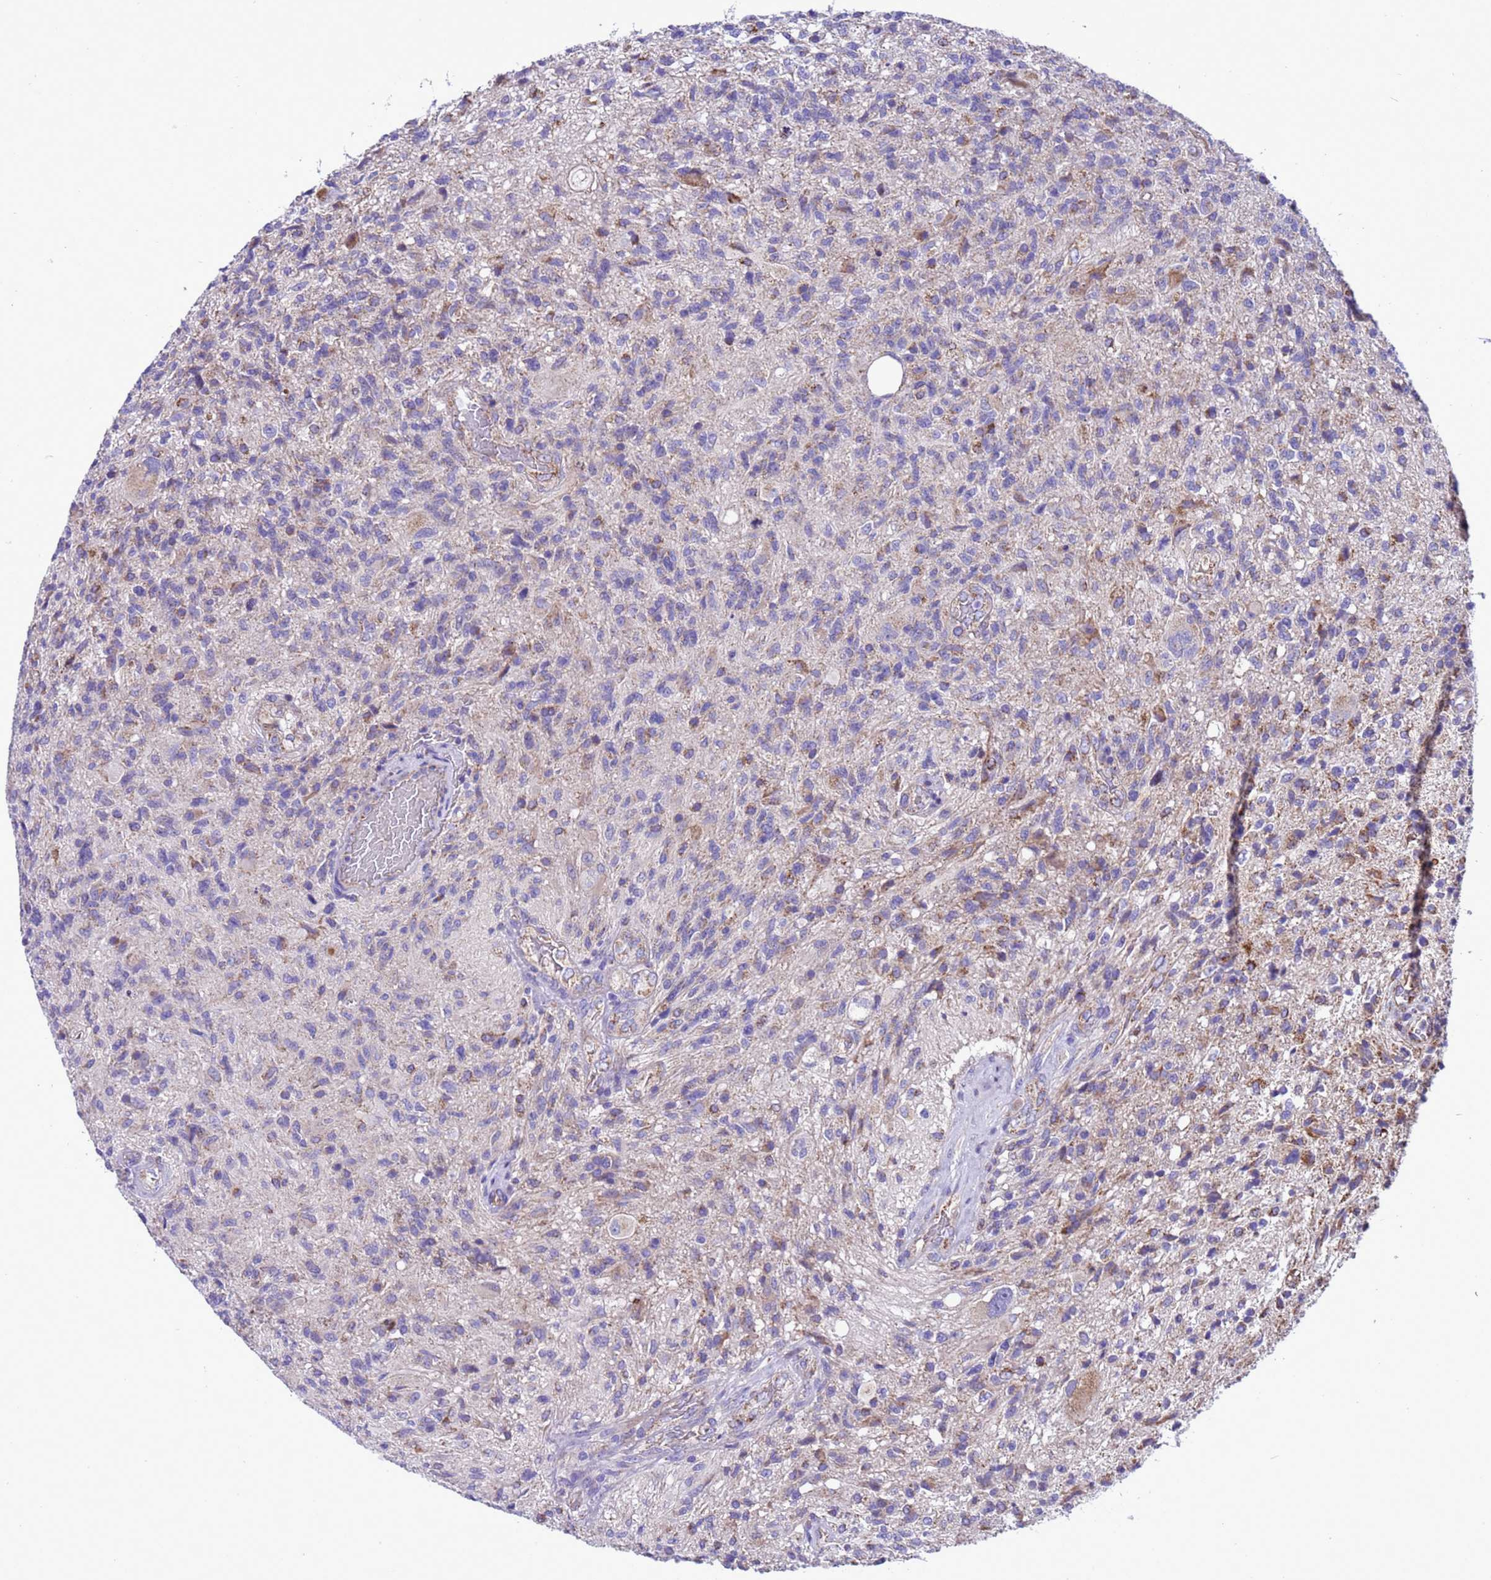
{"staining": {"intensity": "weak", "quantity": "<25%", "location": "cytoplasmic/membranous"}, "tissue": "glioma", "cell_type": "Tumor cells", "image_type": "cancer", "snomed": [{"axis": "morphology", "description": "Glioma, malignant, High grade"}, {"axis": "topography", "description": "Brain"}], "caption": "The histopathology image demonstrates no staining of tumor cells in glioma.", "gene": "CCDC191", "patient": {"sex": "male", "age": 56}}